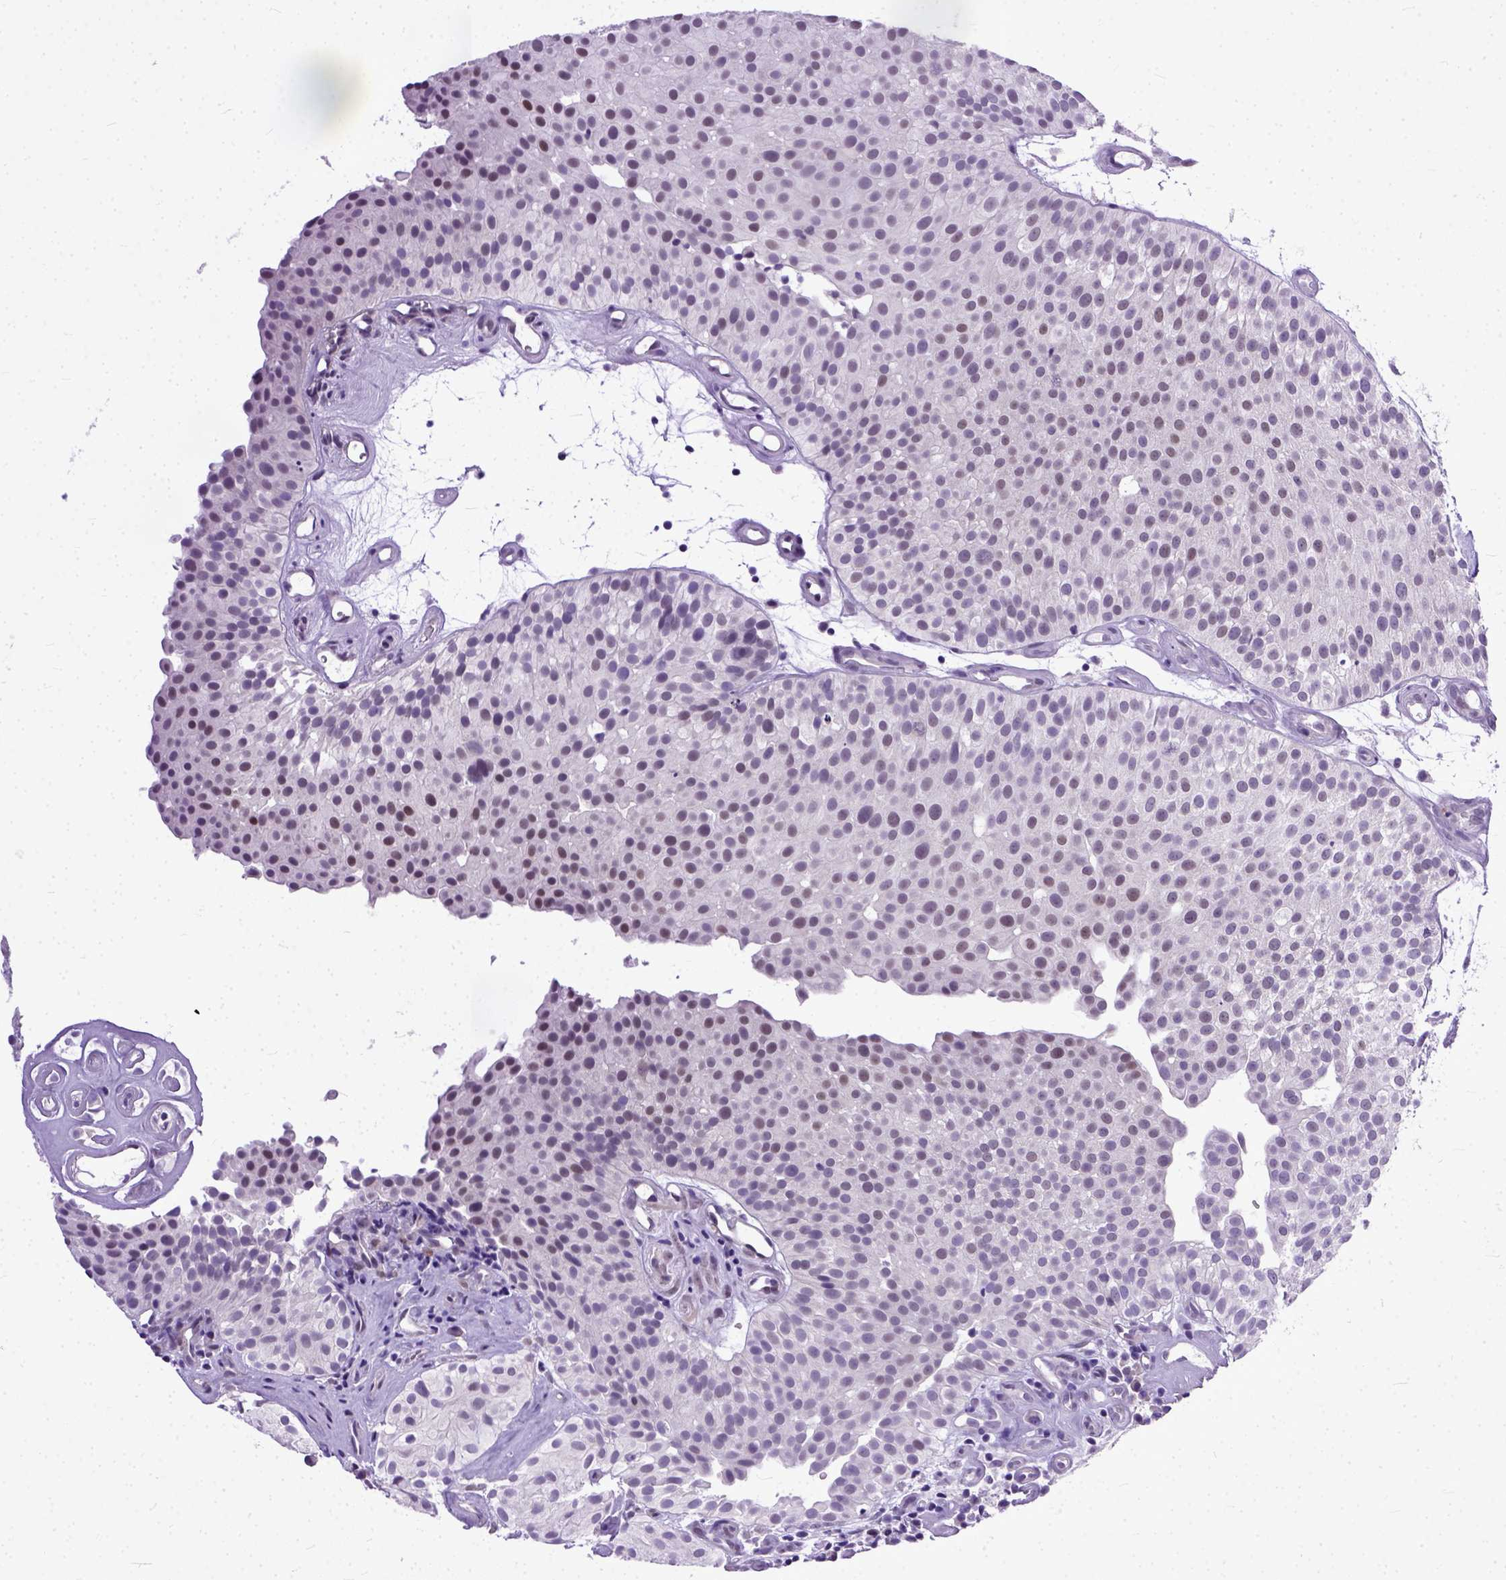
{"staining": {"intensity": "negative", "quantity": "none", "location": "none"}, "tissue": "urothelial cancer", "cell_type": "Tumor cells", "image_type": "cancer", "snomed": [{"axis": "morphology", "description": "Urothelial carcinoma, Low grade"}, {"axis": "topography", "description": "Urinary bladder"}], "caption": "Urothelial cancer was stained to show a protein in brown. There is no significant expression in tumor cells.", "gene": "TCEAL7", "patient": {"sex": "female", "age": 87}}